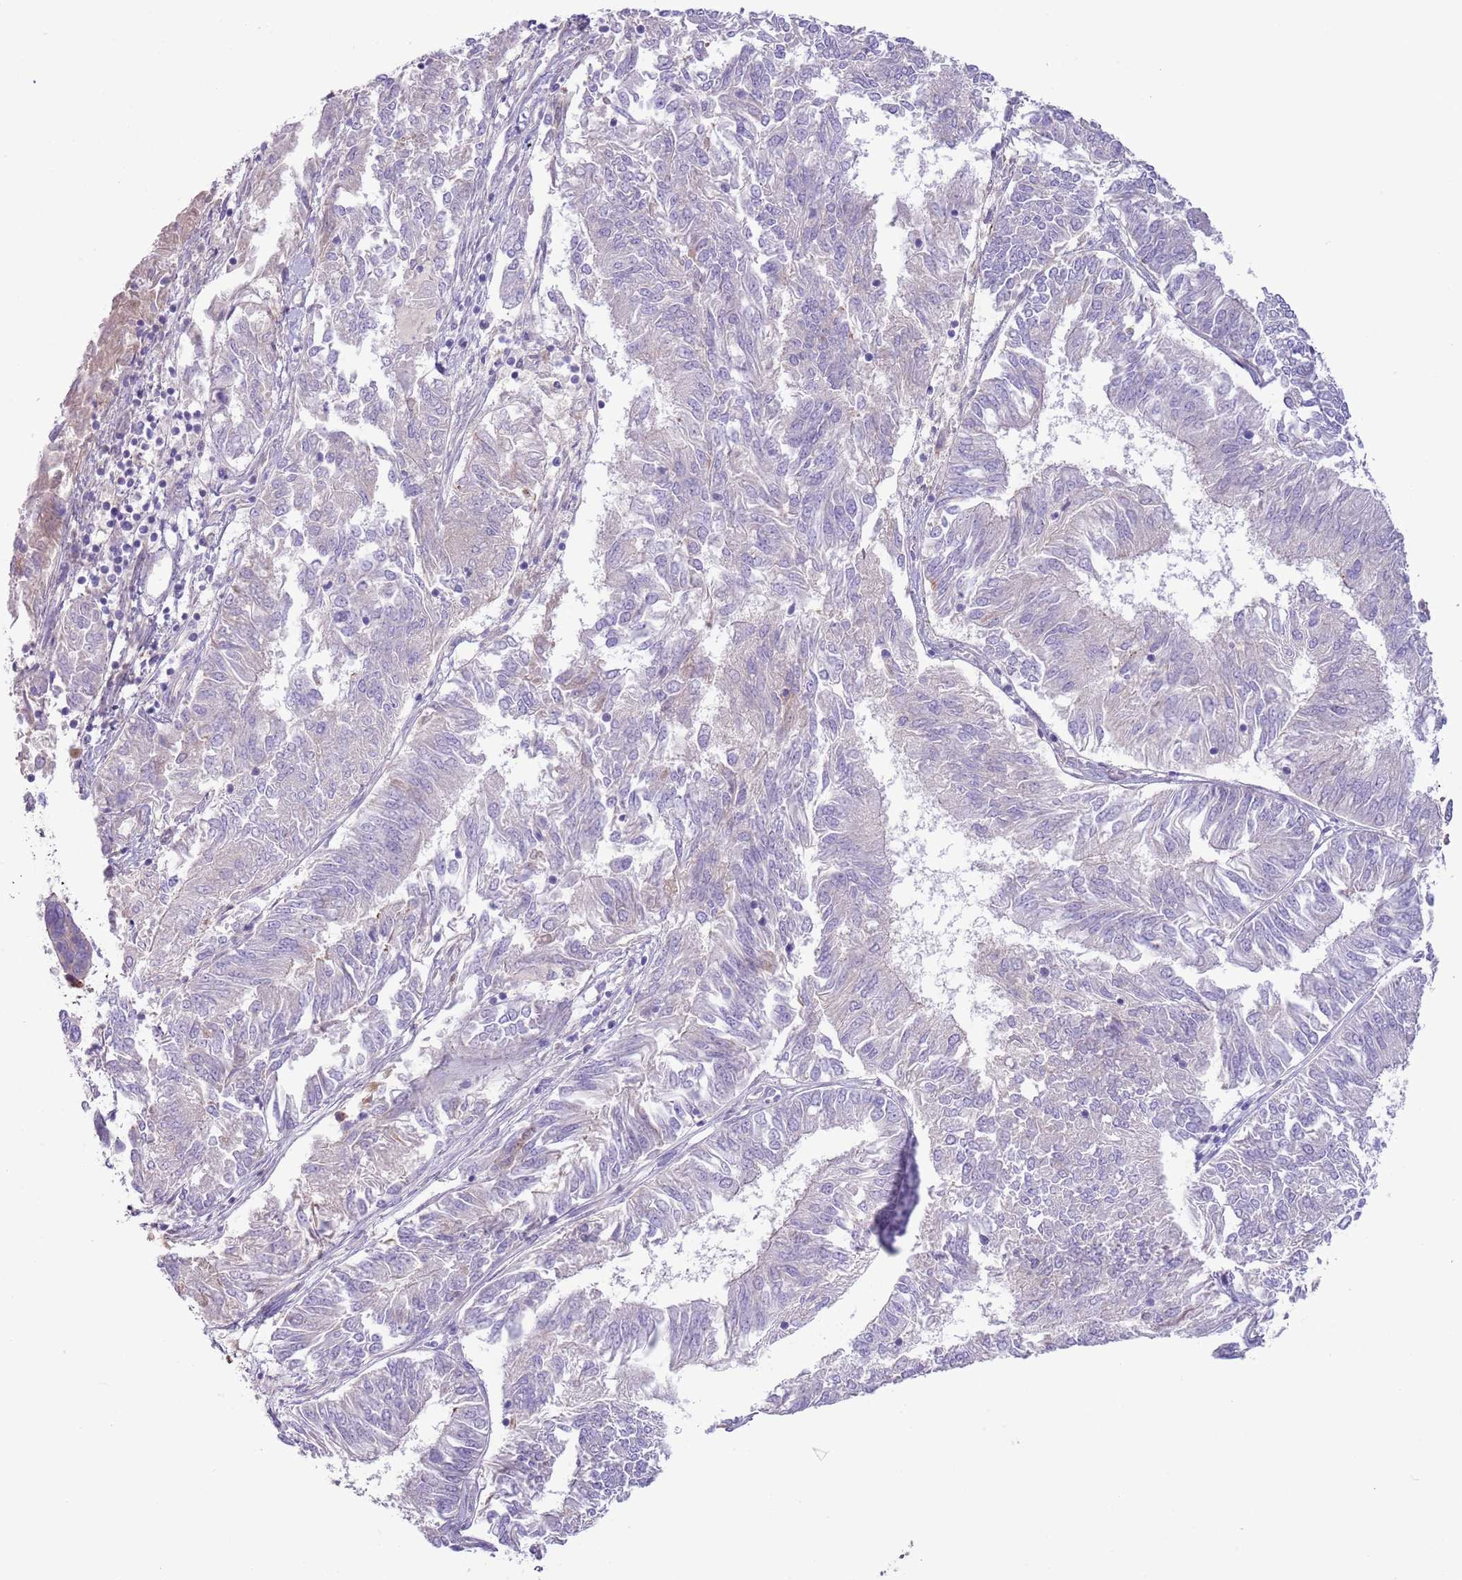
{"staining": {"intensity": "negative", "quantity": "none", "location": "none"}, "tissue": "endometrial cancer", "cell_type": "Tumor cells", "image_type": "cancer", "snomed": [{"axis": "morphology", "description": "Adenocarcinoma, NOS"}, {"axis": "topography", "description": "Endometrium"}], "caption": "This is a histopathology image of immunohistochemistry (IHC) staining of endometrial adenocarcinoma, which shows no staining in tumor cells.", "gene": "CFH", "patient": {"sex": "female", "age": 58}}